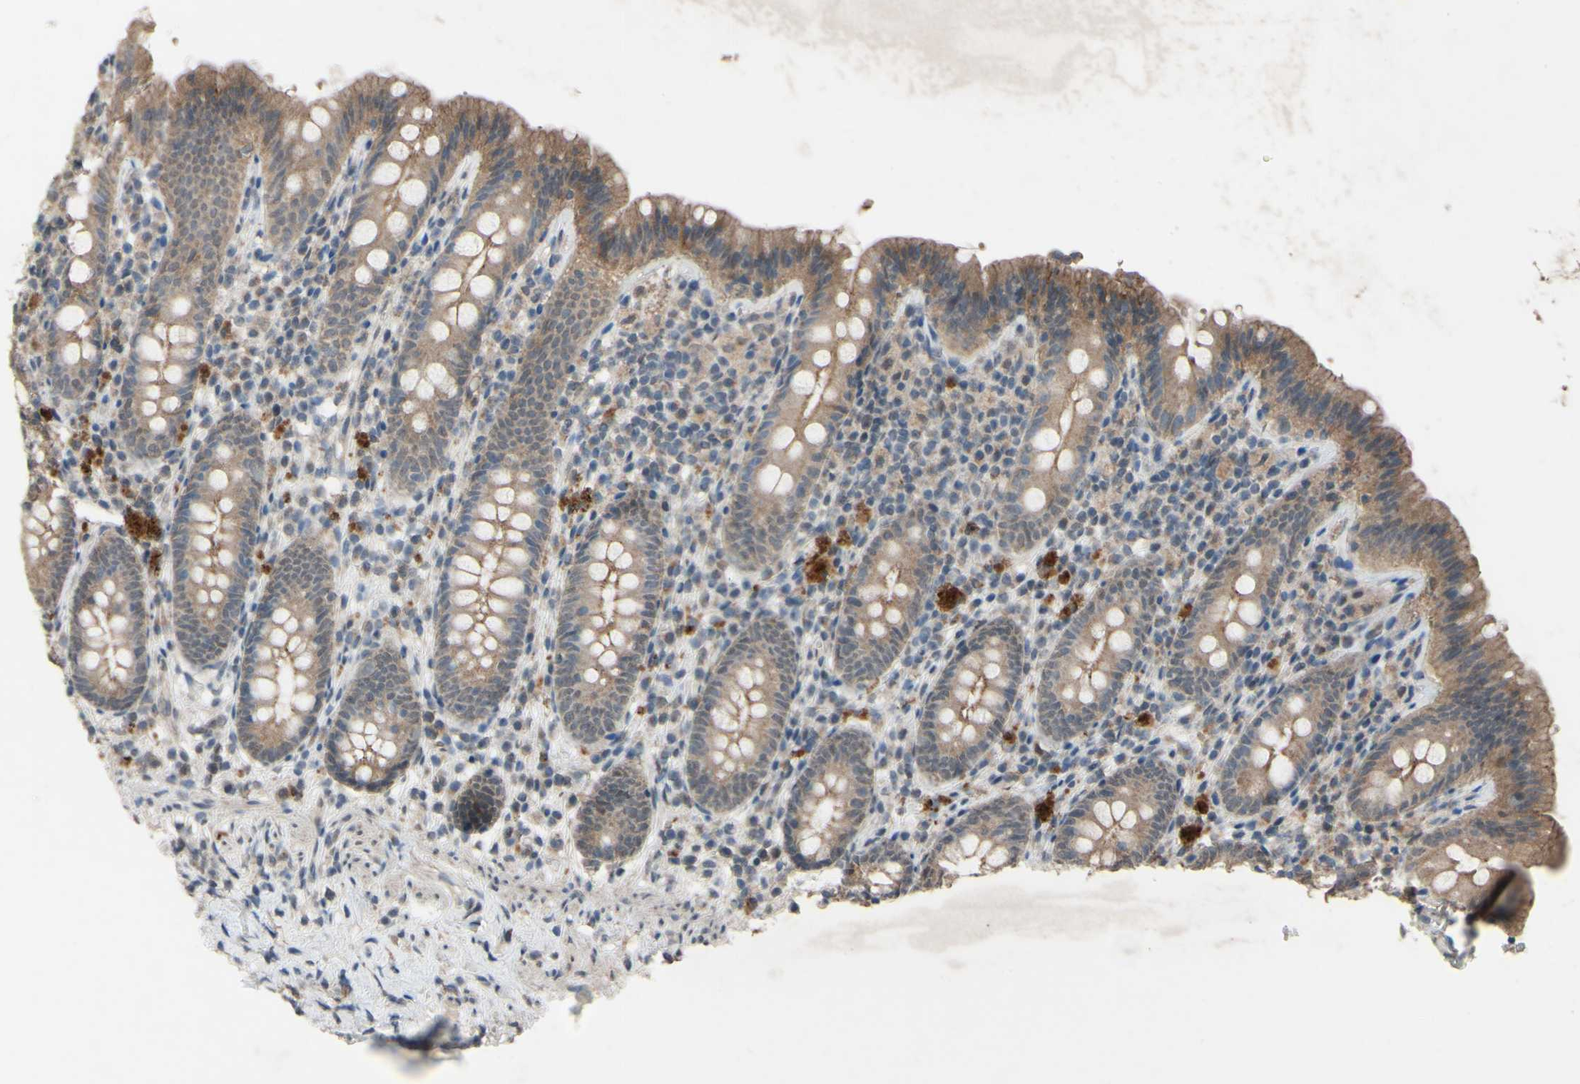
{"staining": {"intensity": "moderate", "quantity": ">75%", "location": "cytoplasmic/membranous"}, "tissue": "appendix", "cell_type": "Glandular cells", "image_type": "normal", "snomed": [{"axis": "morphology", "description": "Normal tissue, NOS"}, {"axis": "topography", "description": "Appendix"}], "caption": "Immunohistochemistry photomicrograph of normal appendix: human appendix stained using immunohistochemistry (IHC) reveals medium levels of moderate protein expression localized specifically in the cytoplasmic/membranous of glandular cells, appearing as a cytoplasmic/membranous brown color.", "gene": "CDCP1", "patient": {"sex": "male", "age": 52}}